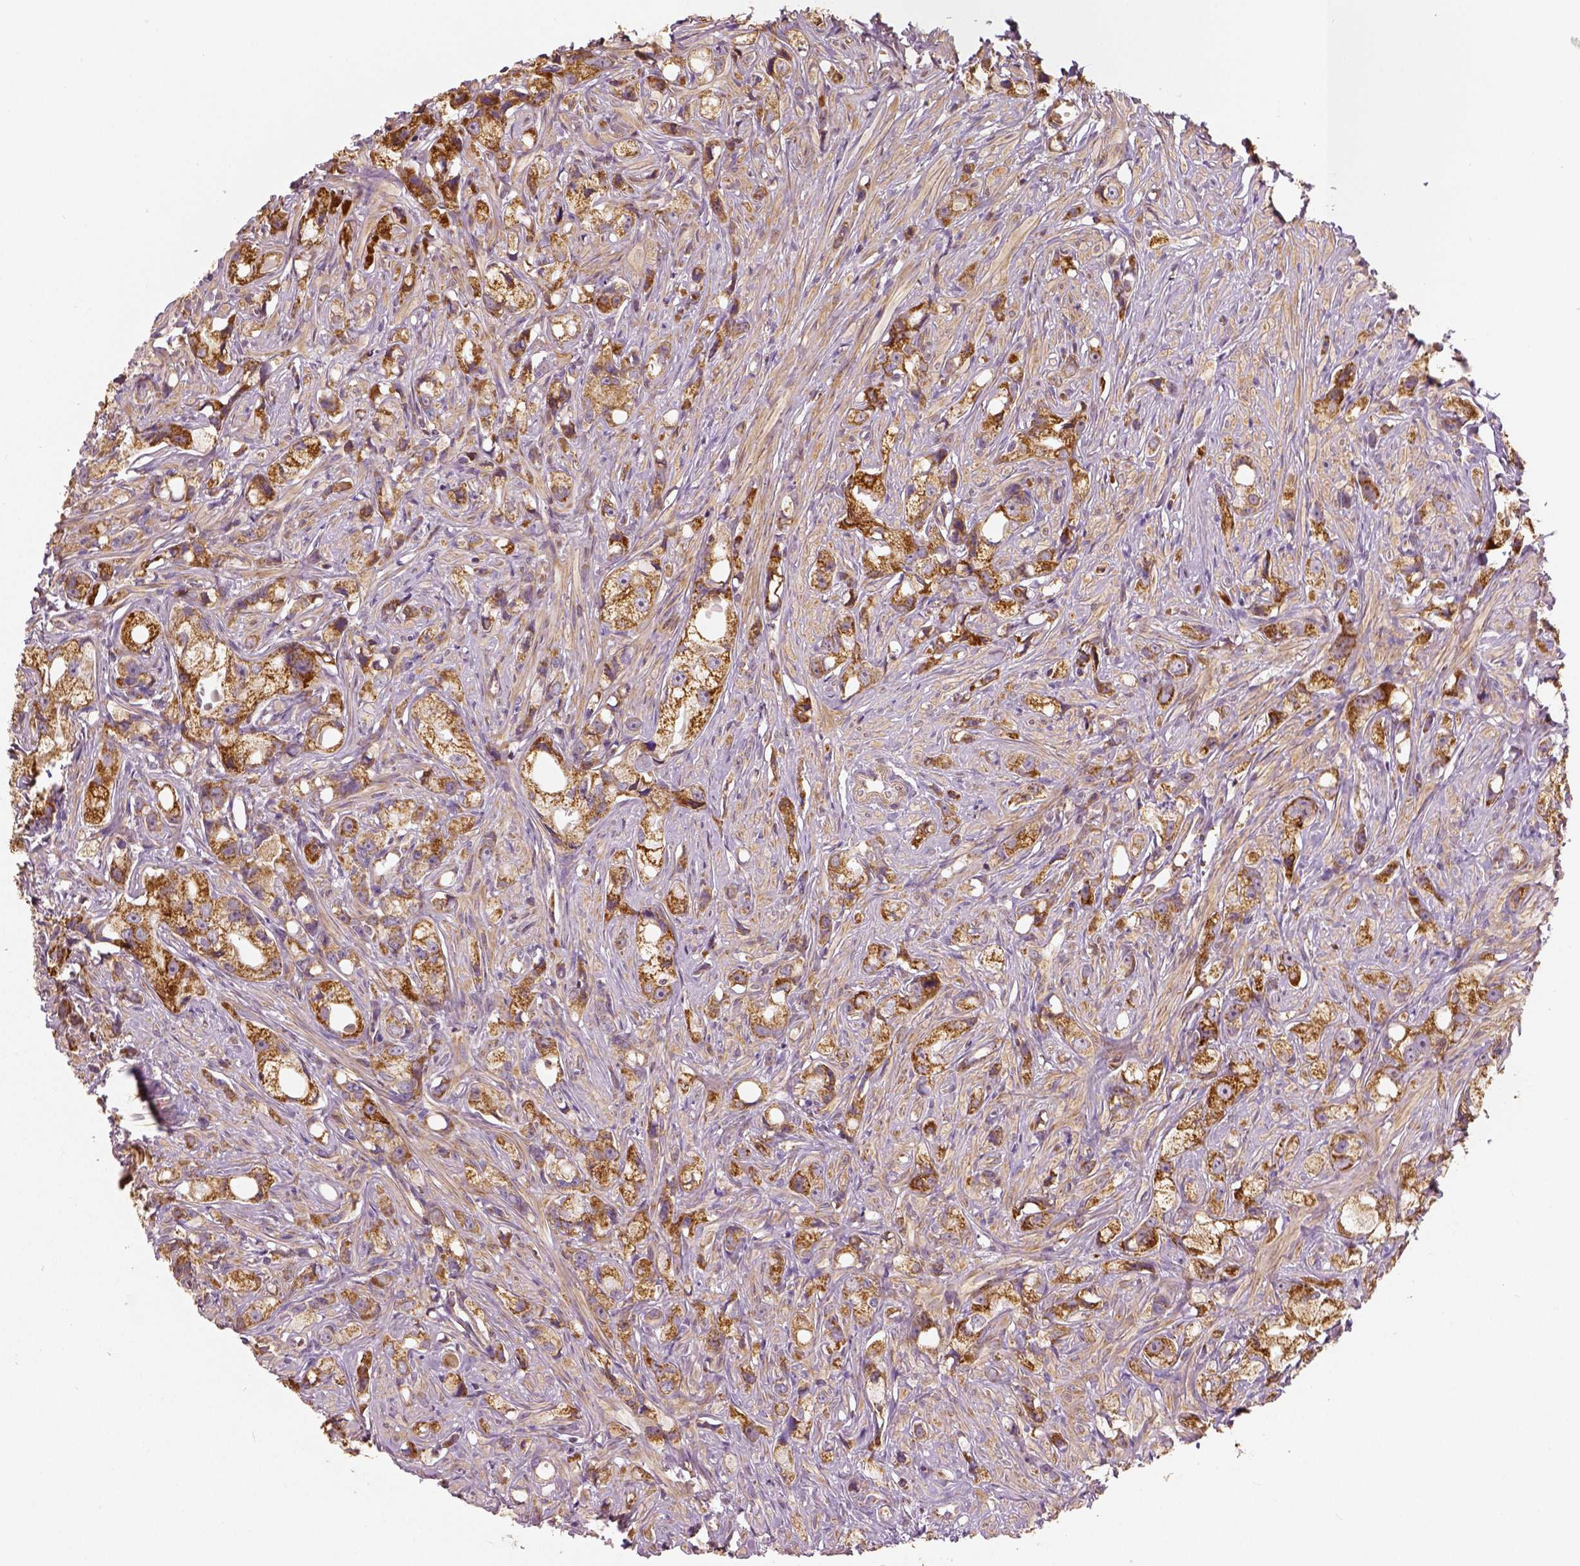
{"staining": {"intensity": "moderate", "quantity": ">75%", "location": "cytoplasmic/membranous"}, "tissue": "prostate cancer", "cell_type": "Tumor cells", "image_type": "cancer", "snomed": [{"axis": "morphology", "description": "Adenocarcinoma, High grade"}, {"axis": "topography", "description": "Prostate"}], "caption": "The histopathology image demonstrates a brown stain indicating the presence of a protein in the cytoplasmic/membranous of tumor cells in prostate high-grade adenocarcinoma.", "gene": "PGAM5", "patient": {"sex": "male", "age": 75}}